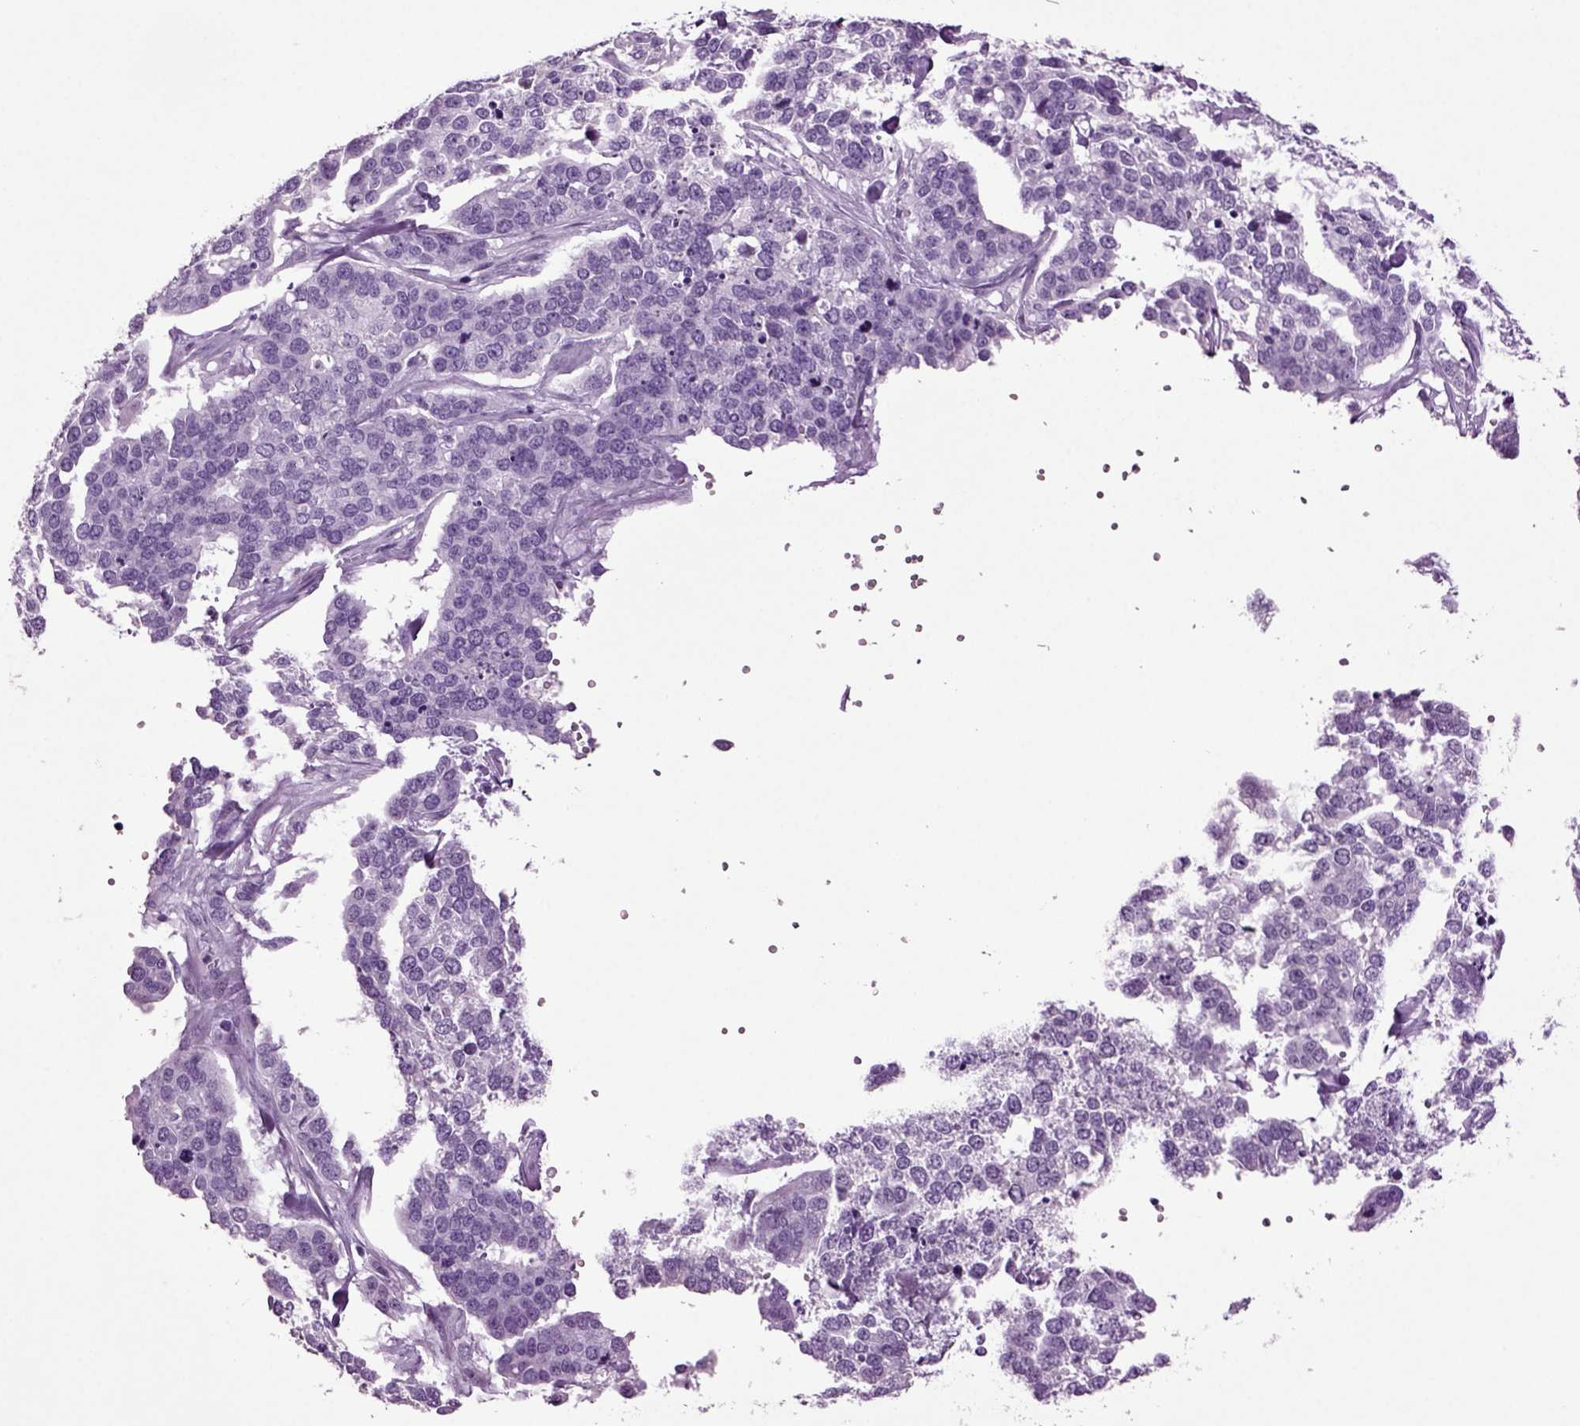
{"staining": {"intensity": "negative", "quantity": "none", "location": "none"}, "tissue": "ovarian cancer", "cell_type": "Tumor cells", "image_type": "cancer", "snomed": [{"axis": "morphology", "description": "Carcinoma, endometroid"}, {"axis": "topography", "description": "Ovary"}], "caption": "Ovarian endometroid carcinoma stained for a protein using immunohistochemistry displays no staining tumor cells.", "gene": "SLC17A6", "patient": {"sex": "female", "age": 65}}